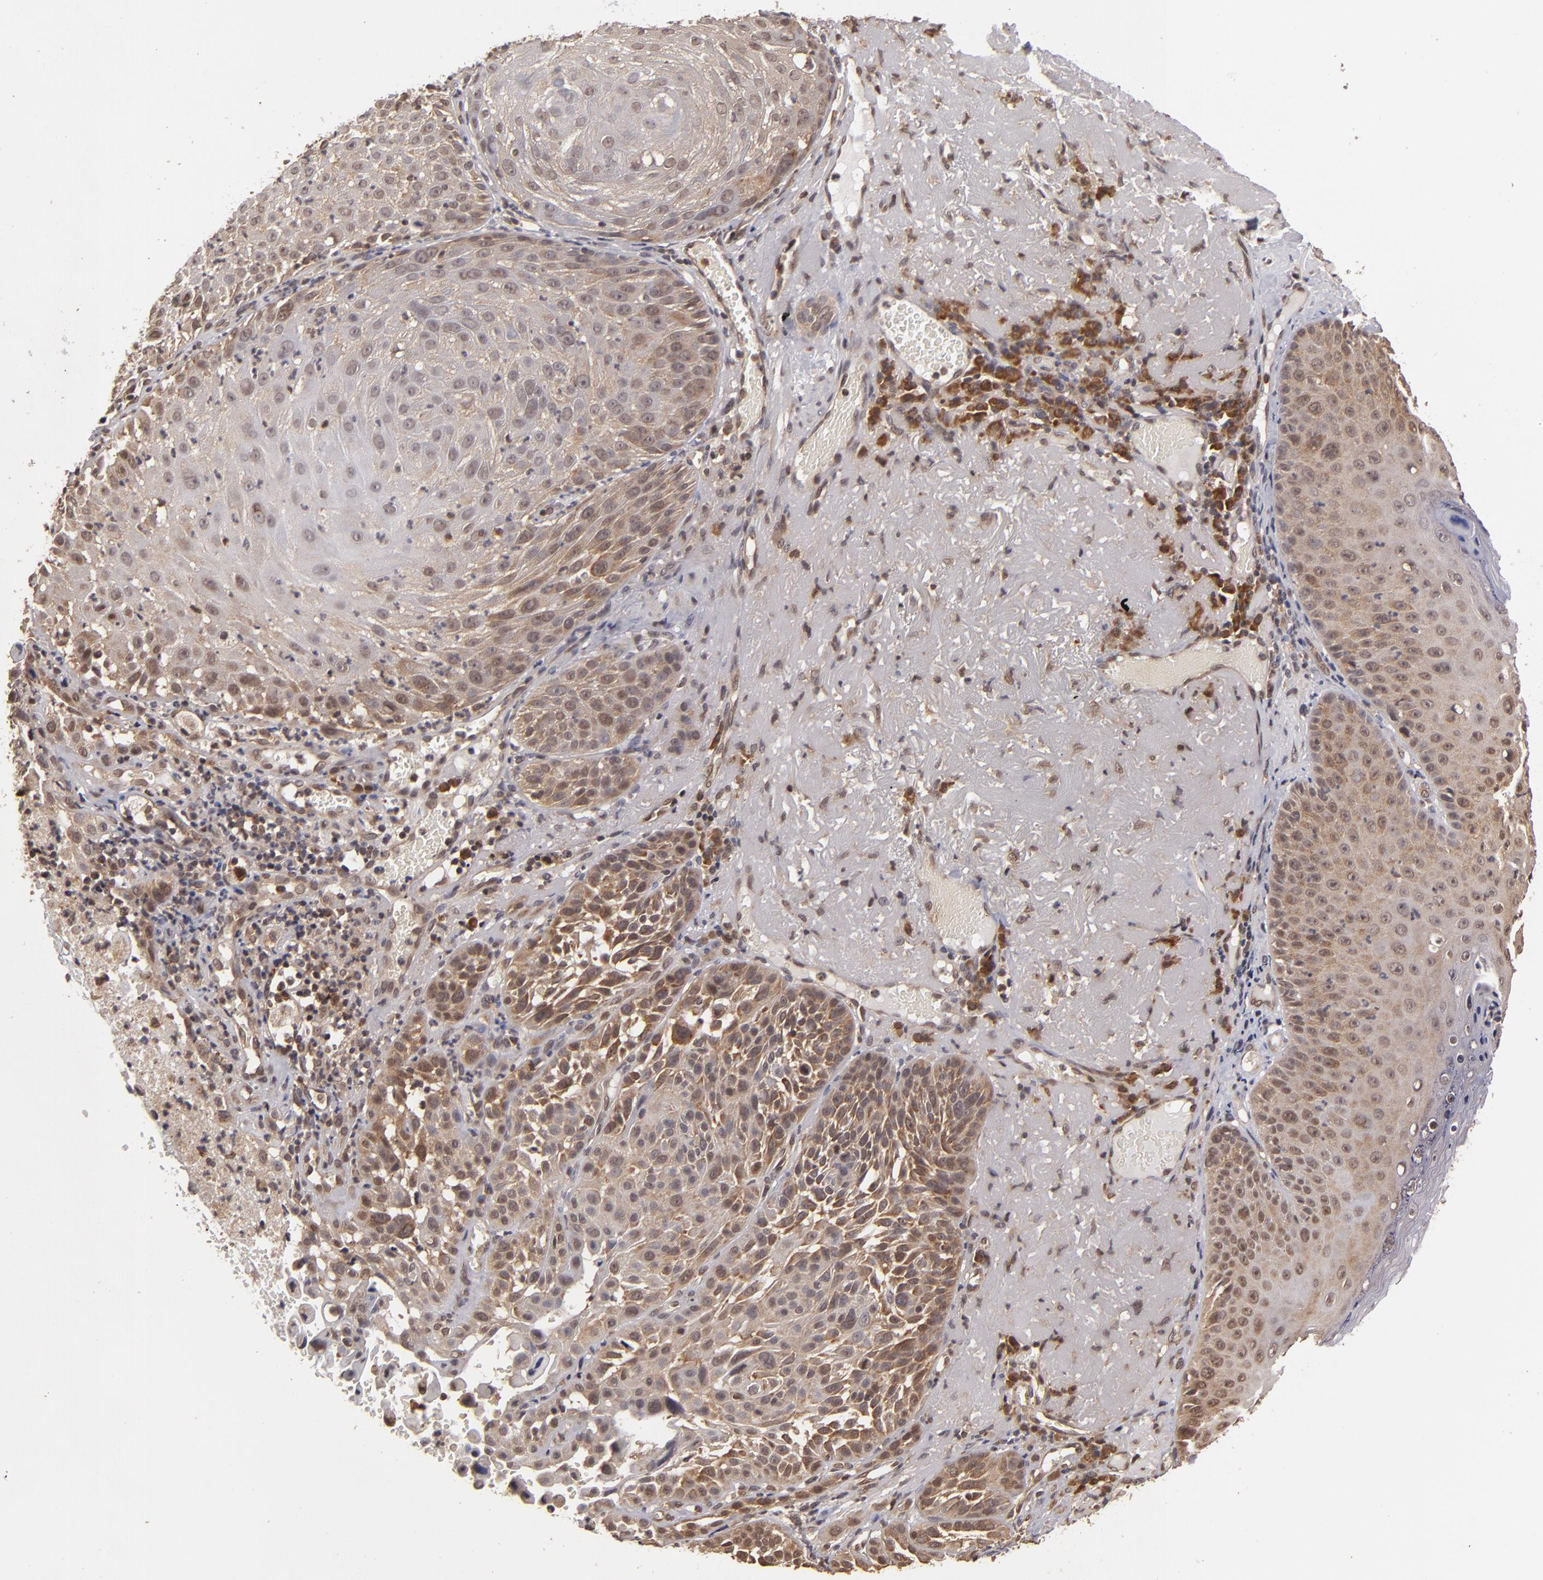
{"staining": {"intensity": "moderate", "quantity": "25%-75%", "location": "cytoplasmic/membranous"}, "tissue": "skin cancer", "cell_type": "Tumor cells", "image_type": "cancer", "snomed": [{"axis": "morphology", "description": "Squamous cell carcinoma, NOS"}, {"axis": "topography", "description": "Skin"}], "caption": "Human skin cancer stained for a protein (brown) displays moderate cytoplasmic/membranous positive staining in about 25%-75% of tumor cells.", "gene": "MAPK3", "patient": {"sex": "female", "age": 89}}